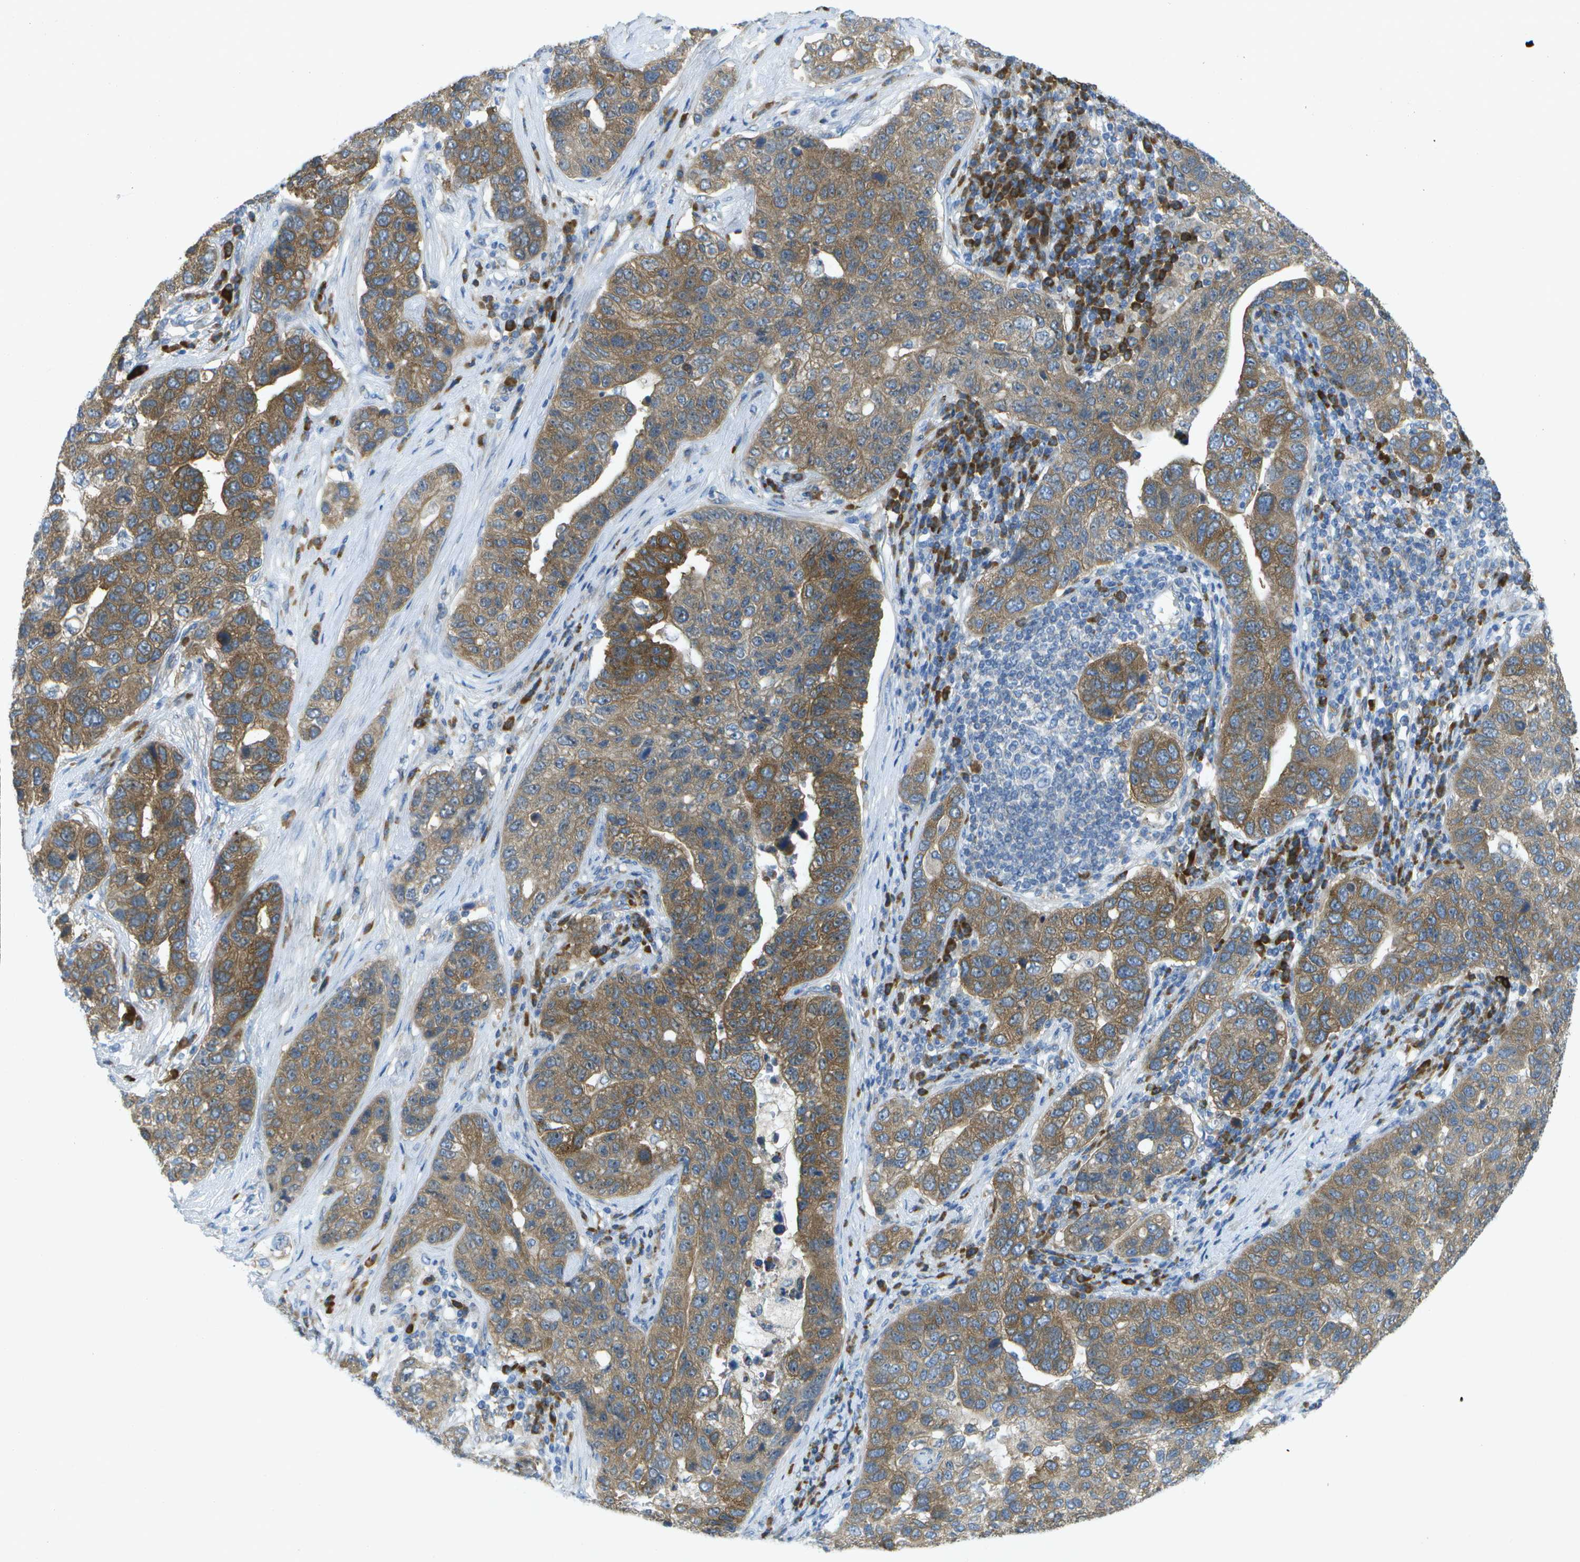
{"staining": {"intensity": "moderate", "quantity": ">75%", "location": "cytoplasmic/membranous"}, "tissue": "pancreatic cancer", "cell_type": "Tumor cells", "image_type": "cancer", "snomed": [{"axis": "morphology", "description": "Adenocarcinoma, NOS"}, {"axis": "topography", "description": "Pancreas"}], "caption": "Moderate cytoplasmic/membranous protein expression is seen in about >75% of tumor cells in pancreatic cancer.", "gene": "WNK2", "patient": {"sex": "female", "age": 61}}